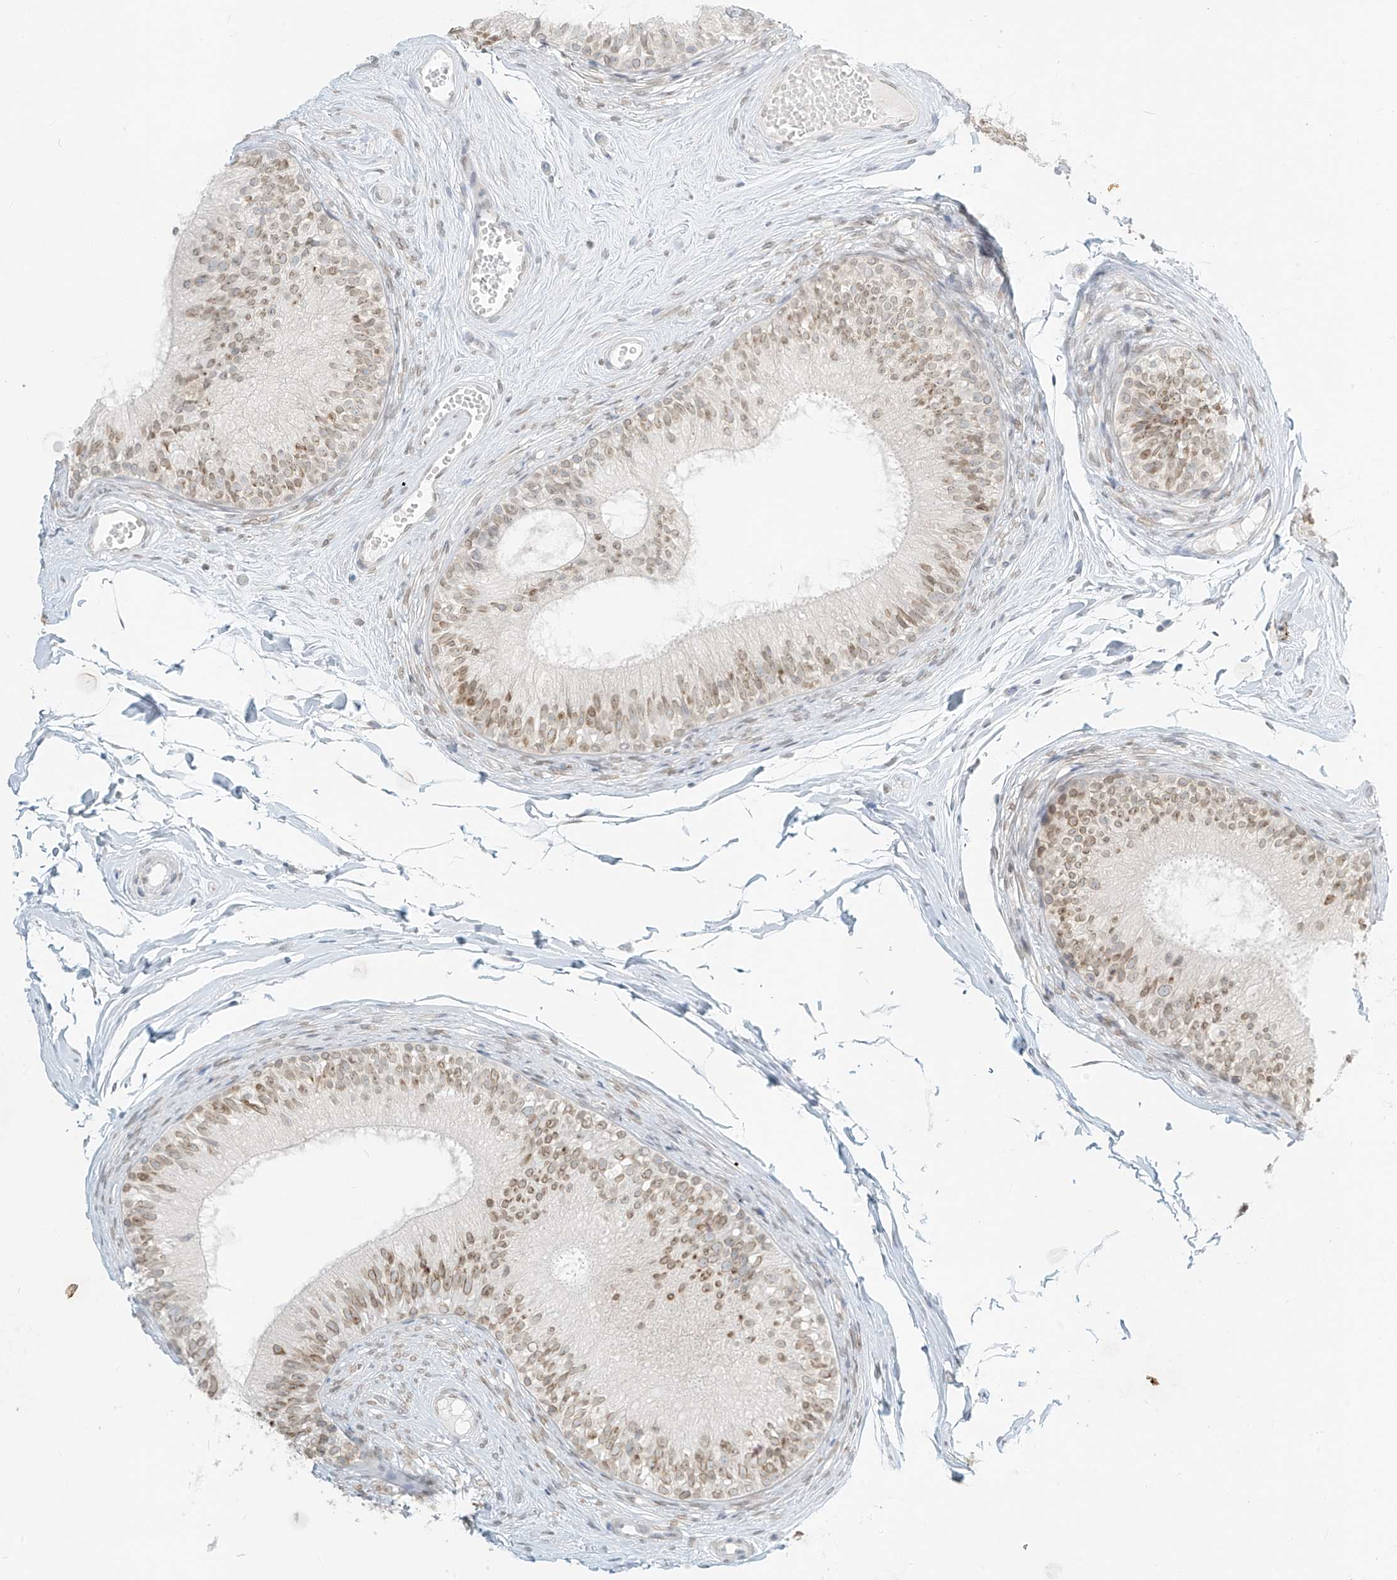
{"staining": {"intensity": "moderate", "quantity": "25%-75%", "location": "nuclear"}, "tissue": "epididymis", "cell_type": "Glandular cells", "image_type": "normal", "snomed": [{"axis": "morphology", "description": "Normal tissue, NOS"}, {"axis": "morphology", "description": "Seminoma in situ"}, {"axis": "topography", "description": "Testis"}, {"axis": "topography", "description": "Epididymis"}], "caption": "Moderate nuclear protein expression is appreciated in approximately 25%-75% of glandular cells in epididymis. The protein of interest is stained brown, and the nuclei are stained in blue (DAB (3,3'-diaminobenzidine) IHC with brightfield microscopy, high magnification).", "gene": "OSBPL7", "patient": {"sex": "male", "age": 28}}